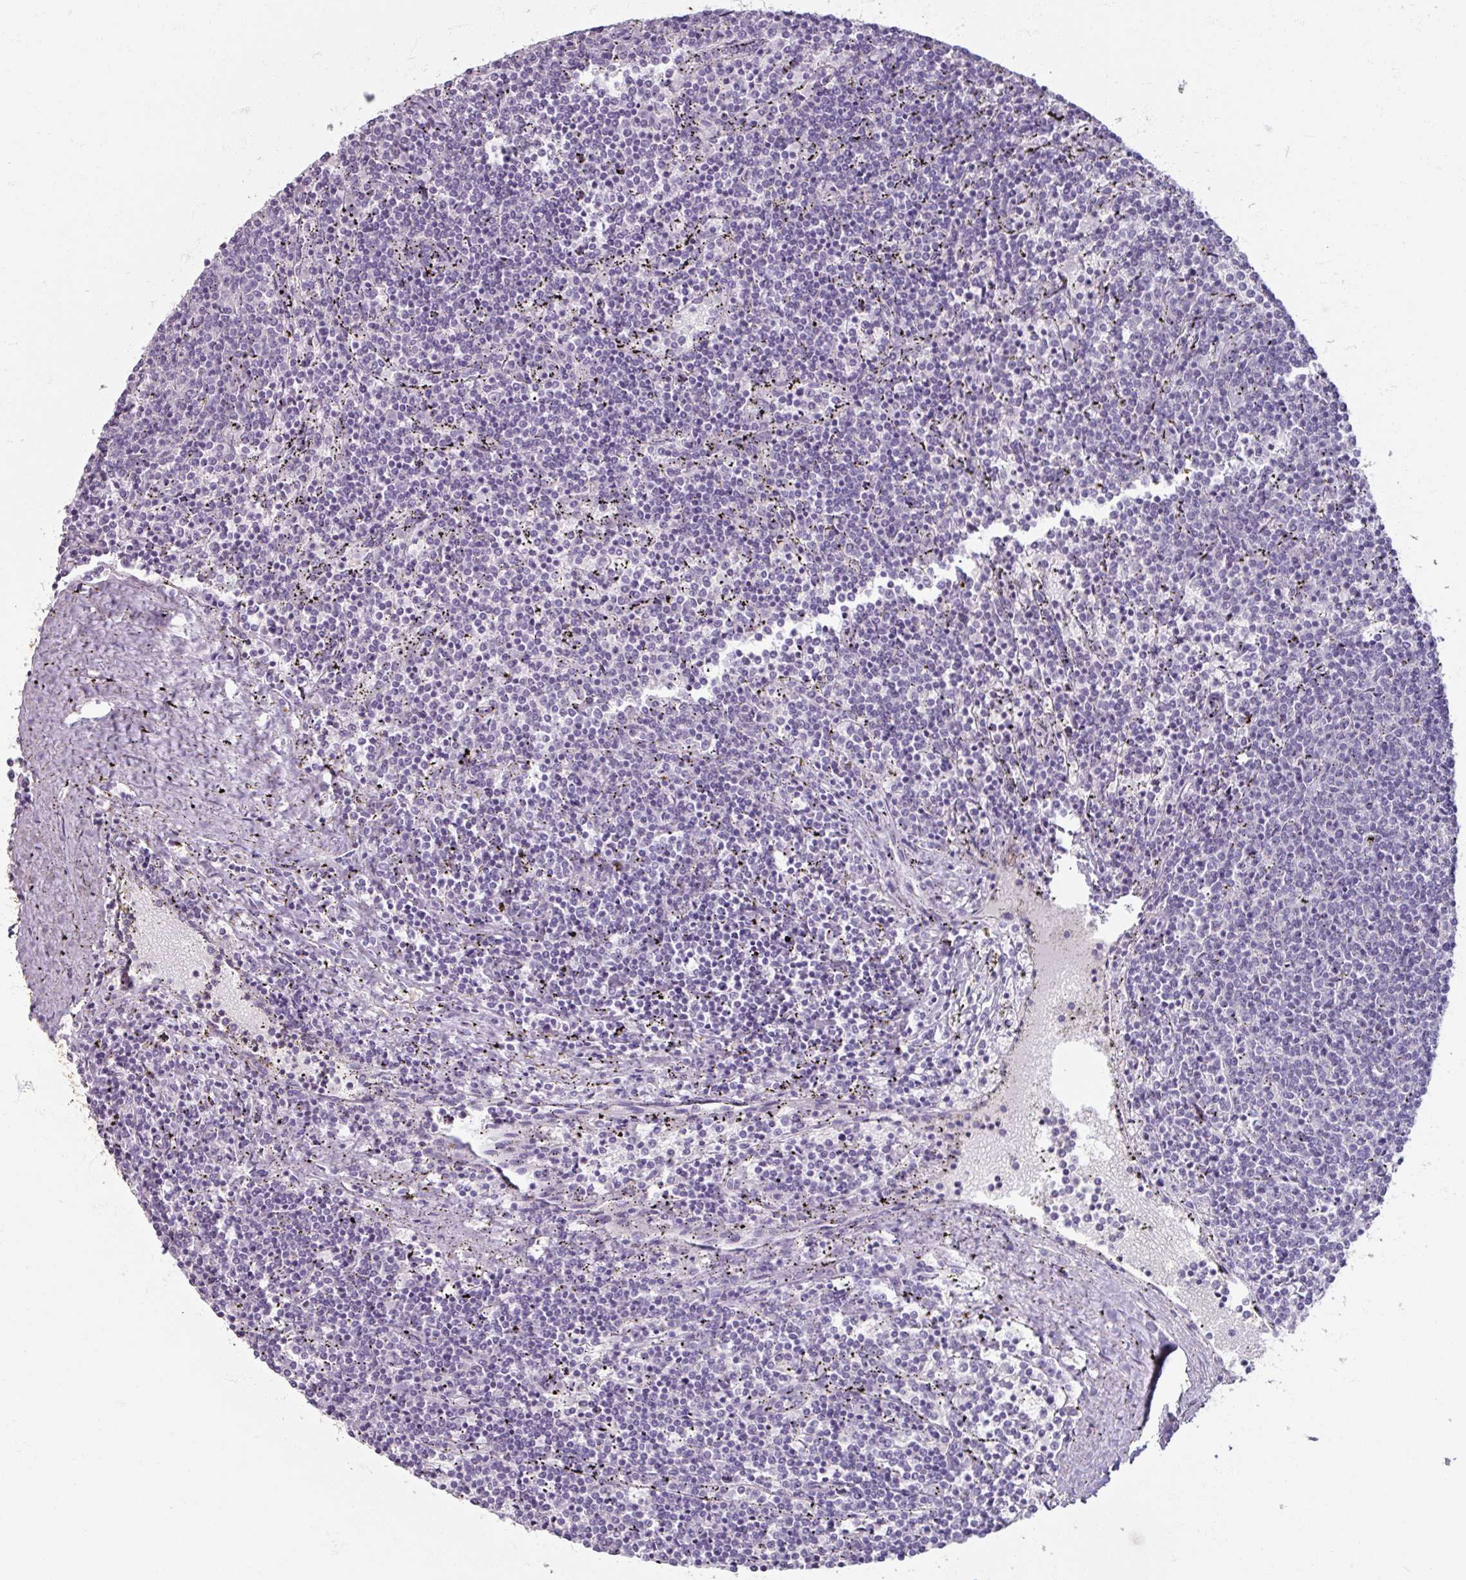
{"staining": {"intensity": "negative", "quantity": "none", "location": "none"}, "tissue": "lymphoma", "cell_type": "Tumor cells", "image_type": "cancer", "snomed": [{"axis": "morphology", "description": "Malignant lymphoma, non-Hodgkin's type, Low grade"}, {"axis": "topography", "description": "Spleen"}], "caption": "Immunohistochemical staining of lymphoma demonstrates no significant positivity in tumor cells.", "gene": "TG", "patient": {"sex": "female", "age": 50}}